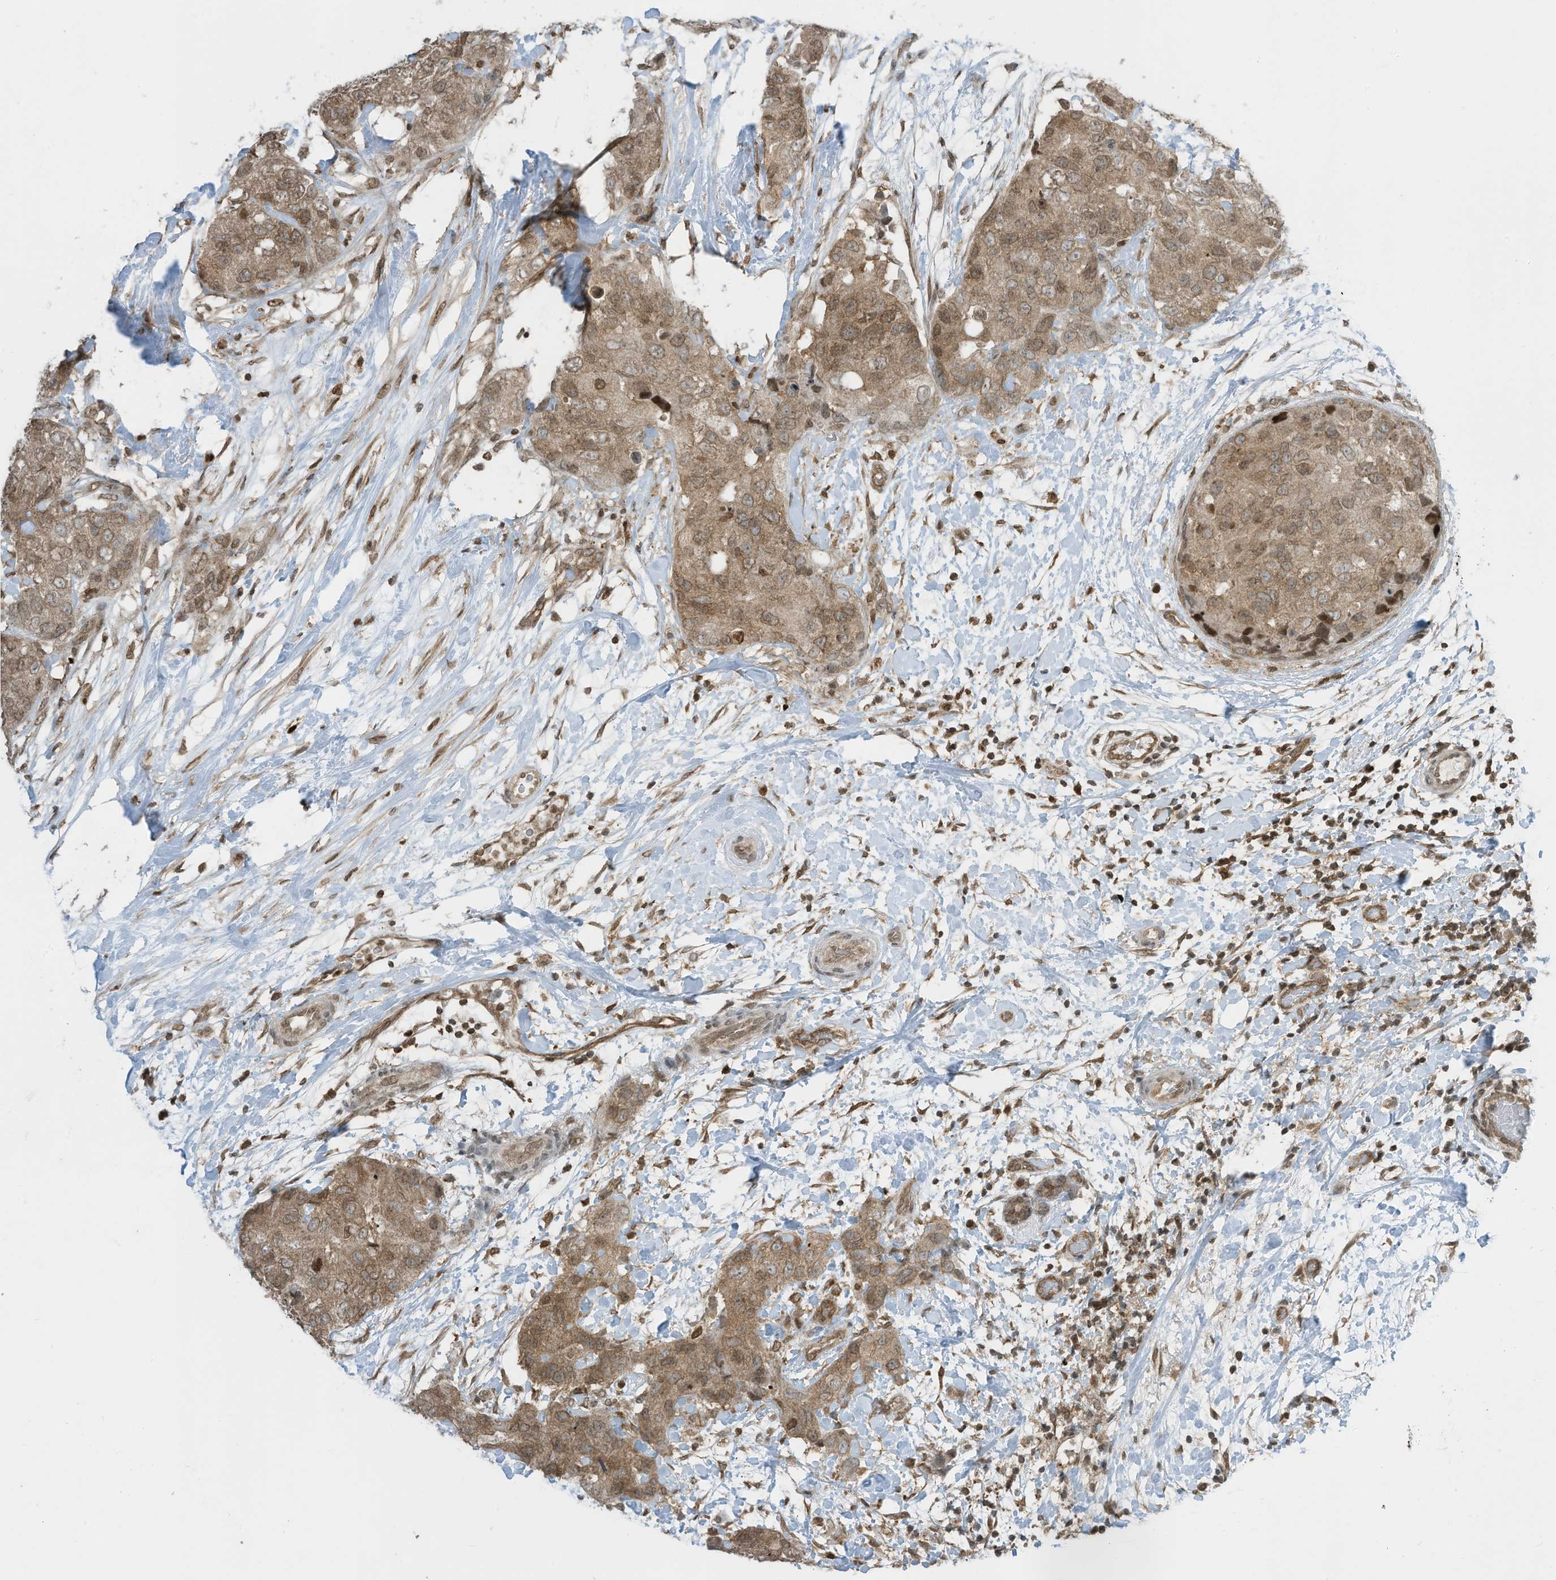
{"staining": {"intensity": "moderate", "quantity": "25%-75%", "location": "cytoplasmic/membranous,nuclear"}, "tissue": "breast cancer", "cell_type": "Tumor cells", "image_type": "cancer", "snomed": [{"axis": "morphology", "description": "Duct carcinoma"}, {"axis": "topography", "description": "Breast"}], "caption": "Tumor cells reveal moderate cytoplasmic/membranous and nuclear expression in about 25%-75% of cells in breast cancer (invasive ductal carcinoma).", "gene": "KPNB1", "patient": {"sex": "female", "age": 62}}